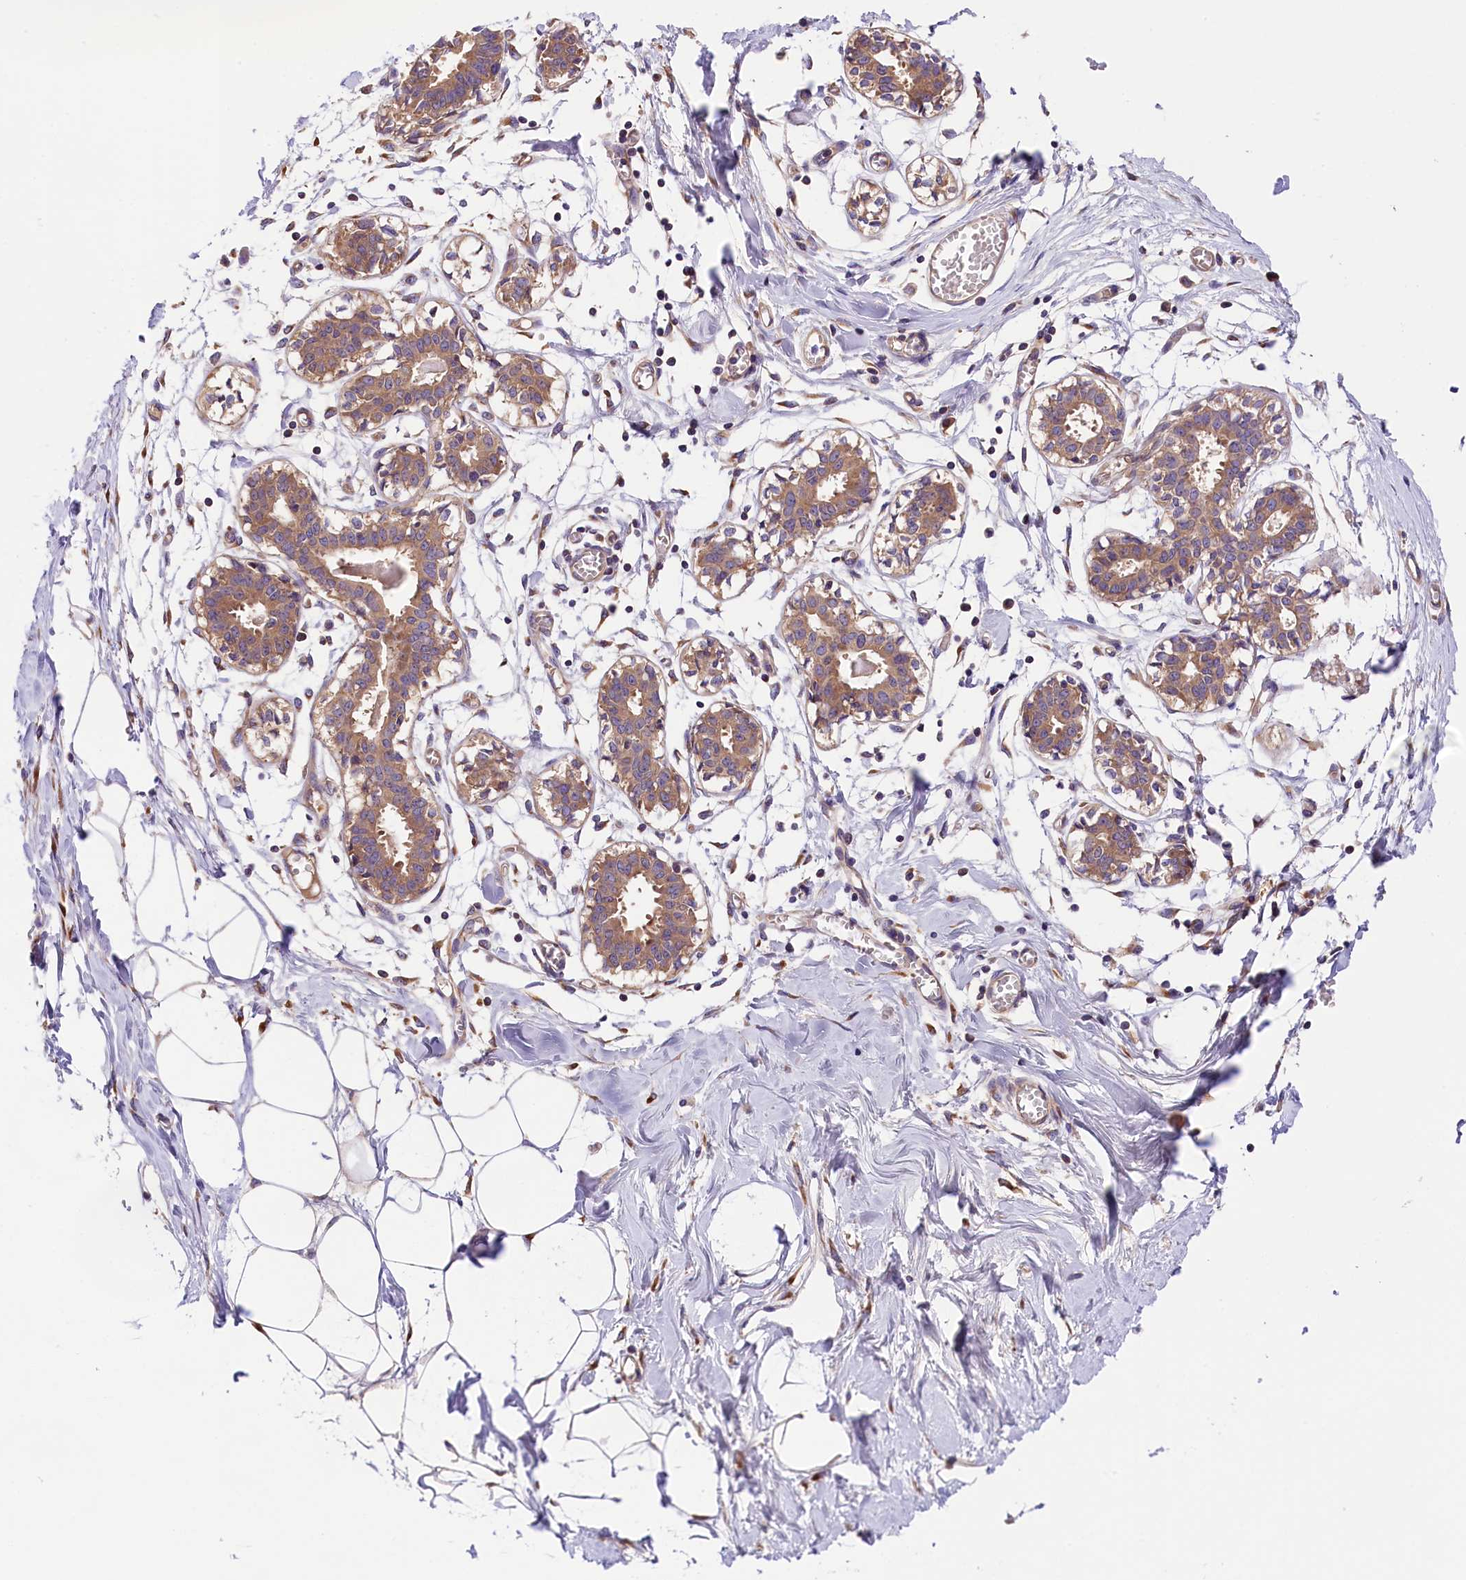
{"staining": {"intensity": "negative", "quantity": "none", "location": "none"}, "tissue": "breast", "cell_type": "Adipocytes", "image_type": "normal", "snomed": [{"axis": "morphology", "description": "Normal tissue, NOS"}, {"axis": "topography", "description": "Breast"}], "caption": "Micrograph shows no protein staining in adipocytes of unremarkable breast. (DAB immunohistochemistry (IHC), high magnification).", "gene": "SPG11", "patient": {"sex": "female", "age": 27}}